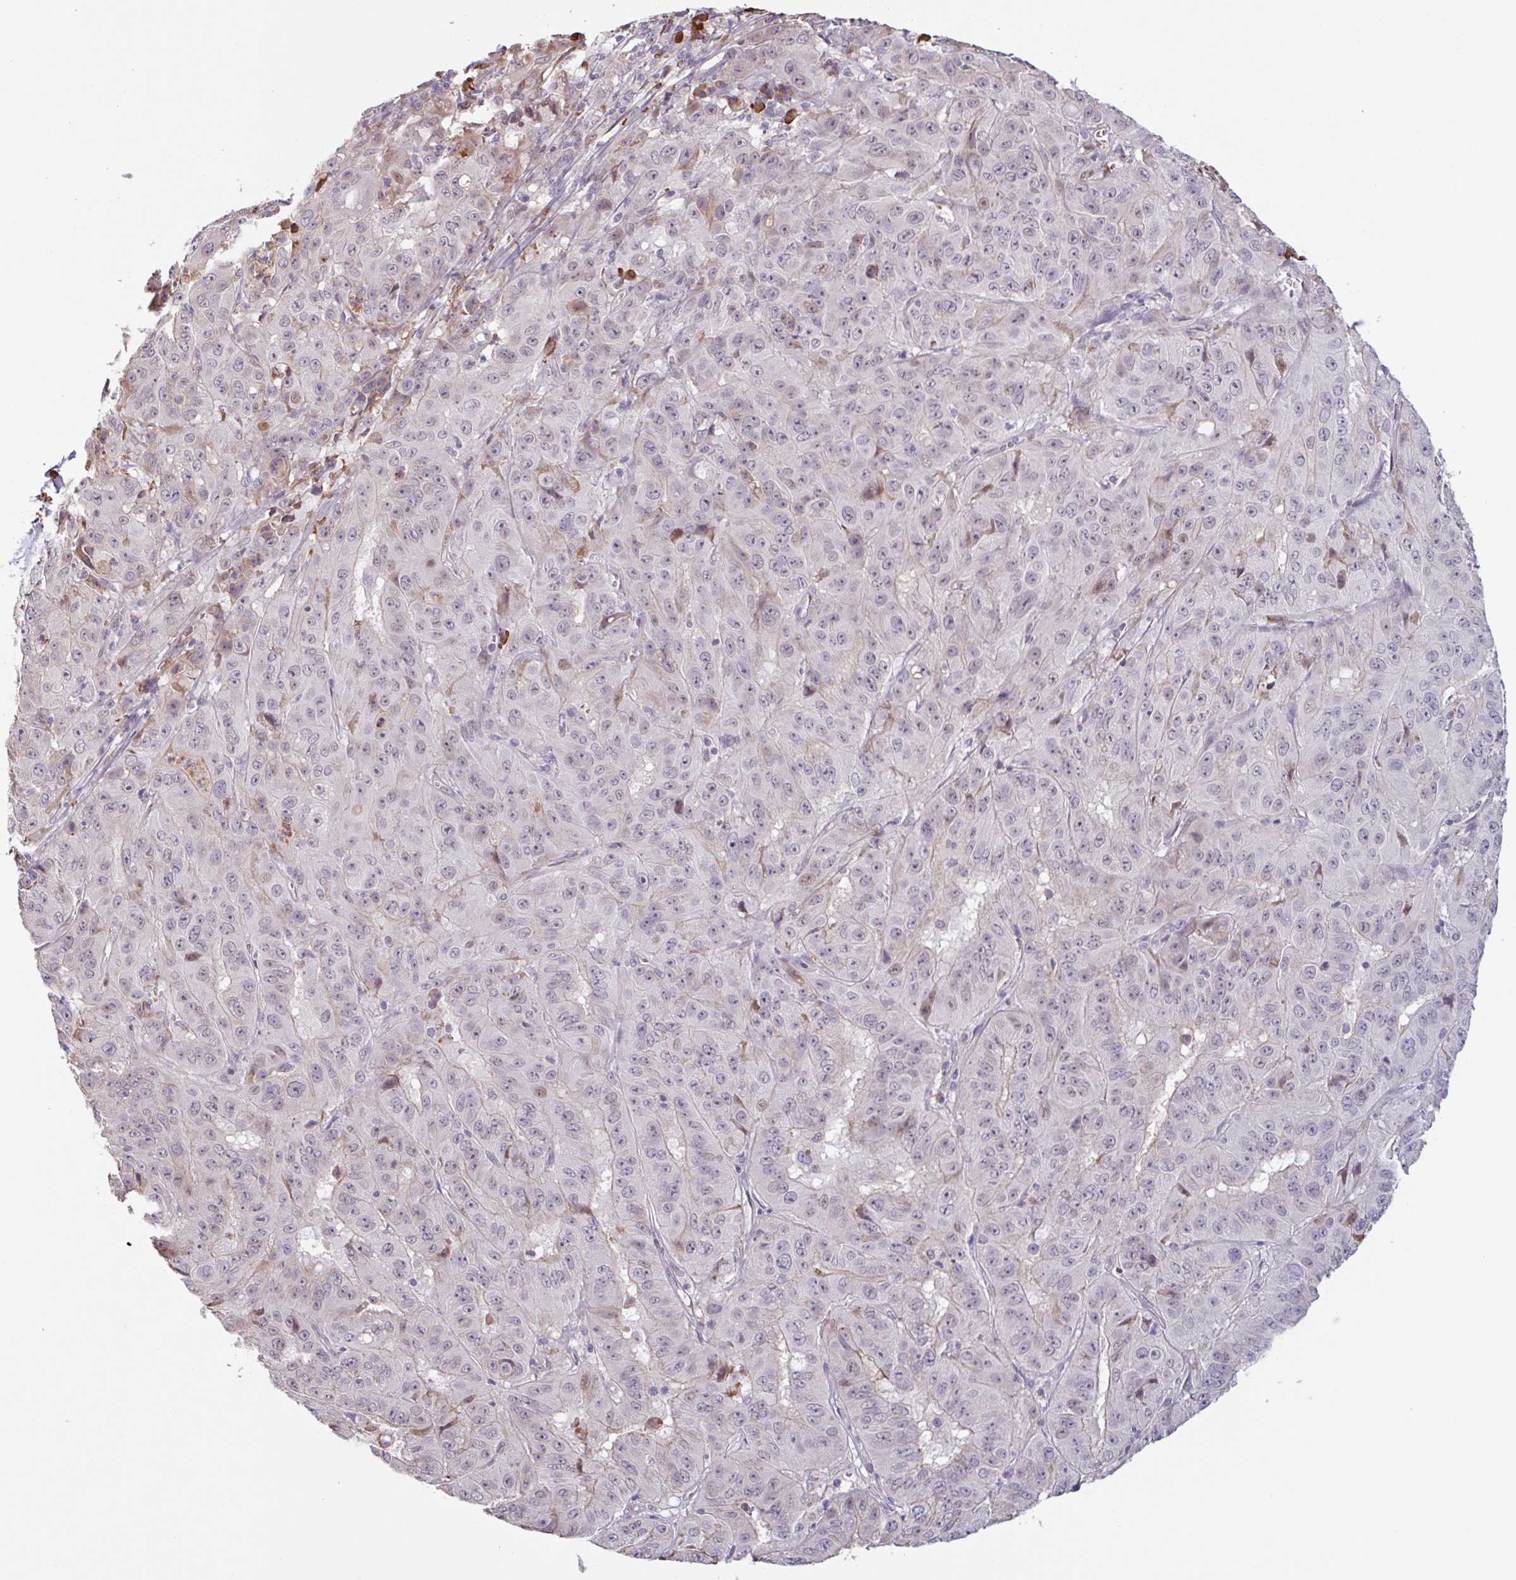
{"staining": {"intensity": "weak", "quantity": "<25%", "location": "nuclear"}, "tissue": "pancreatic cancer", "cell_type": "Tumor cells", "image_type": "cancer", "snomed": [{"axis": "morphology", "description": "Adenocarcinoma, NOS"}, {"axis": "topography", "description": "Pancreas"}], "caption": "IHC micrograph of human pancreatic adenocarcinoma stained for a protein (brown), which reveals no expression in tumor cells.", "gene": "TAF1D", "patient": {"sex": "male", "age": 63}}